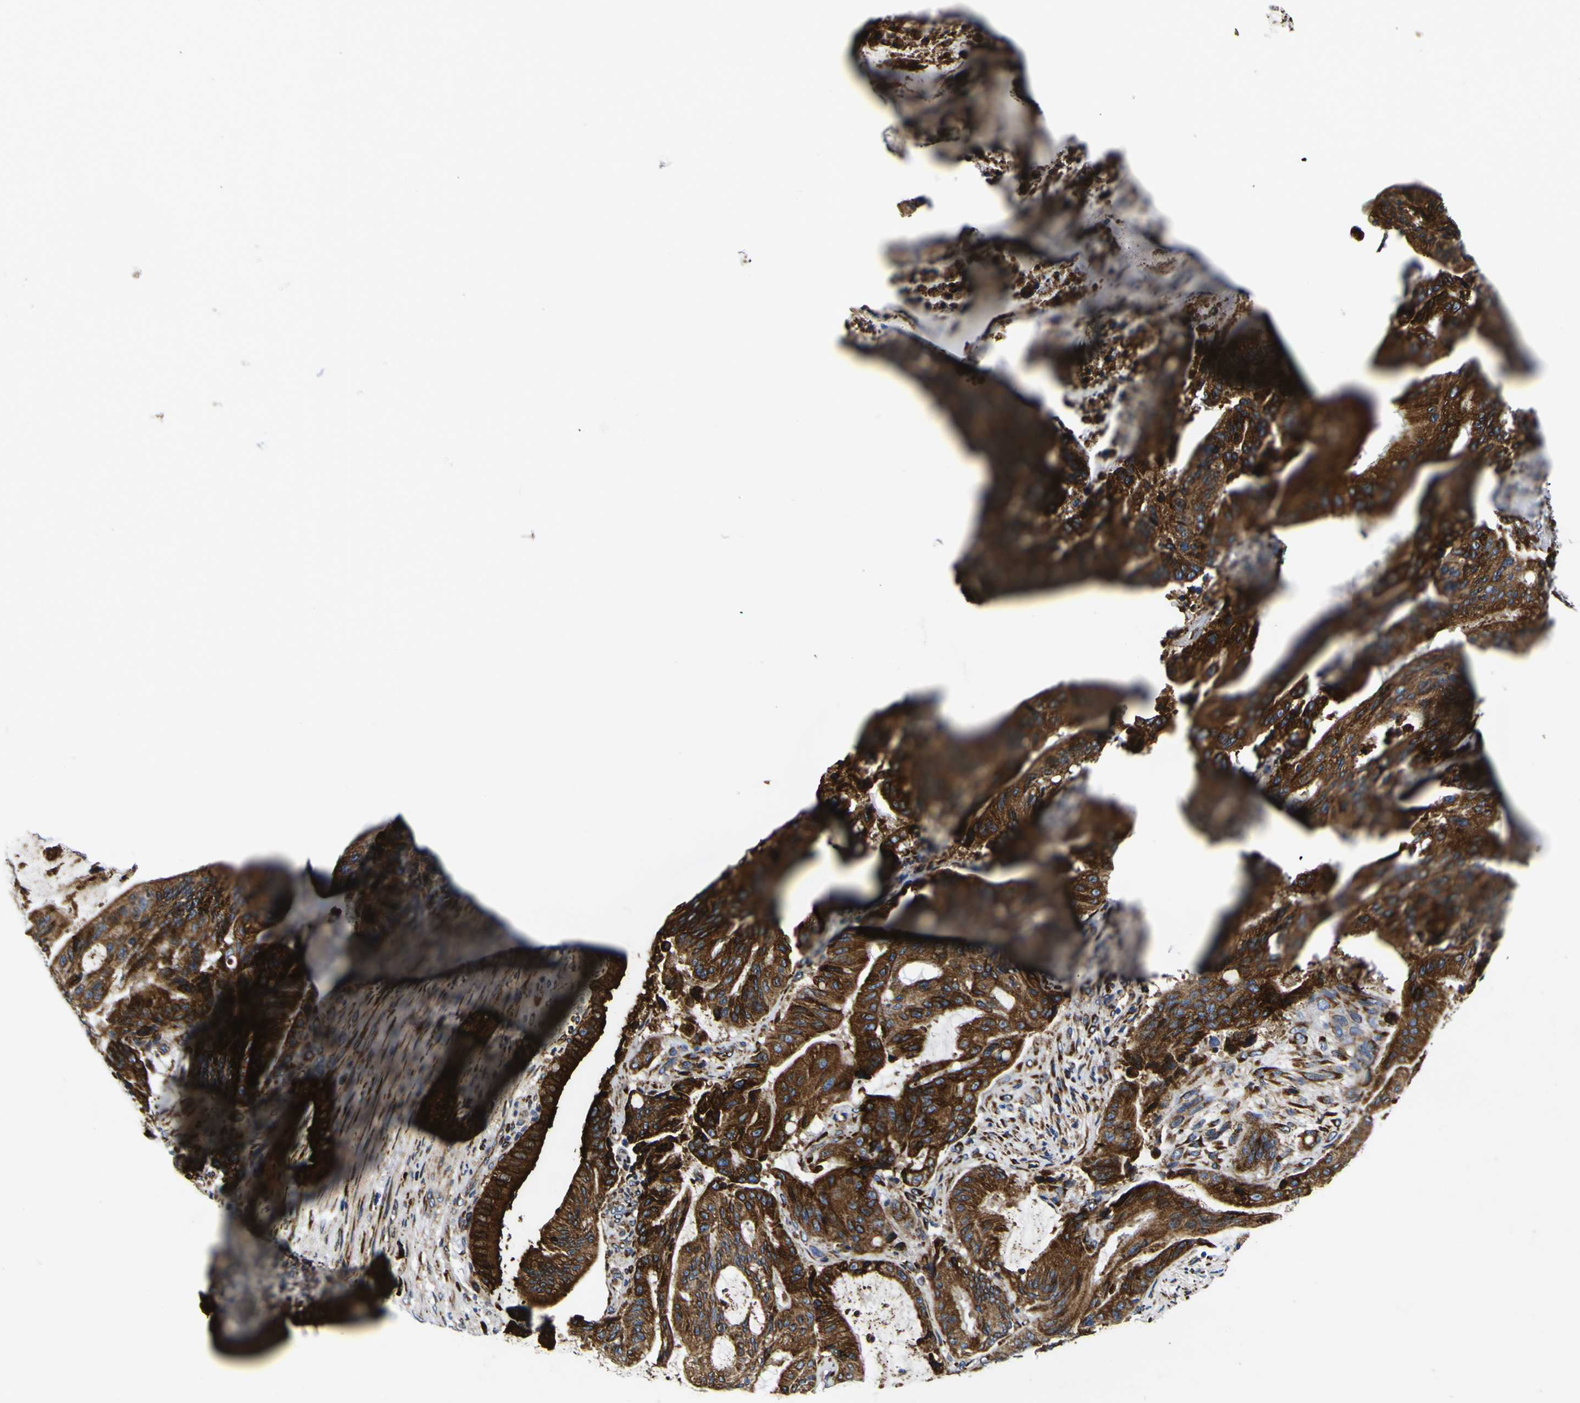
{"staining": {"intensity": "strong", "quantity": ">75%", "location": "cytoplasmic/membranous"}, "tissue": "liver cancer", "cell_type": "Tumor cells", "image_type": "cancer", "snomed": [{"axis": "morphology", "description": "Cholangiocarcinoma"}, {"axis": "topography", "description": "Liver"}], "caption": "Protein expression analysis of human liver cholangiocarcinoma reveals strong cytoplasmic/membranous positivity in approximately >75% of tumor cells. The protein is stained brown, and the nuclei are stained in blue (DAB IHC with brightfield microscopy, high magnification).", "gene": "SCD", "patient": {"sex": "female", "age": 73}}